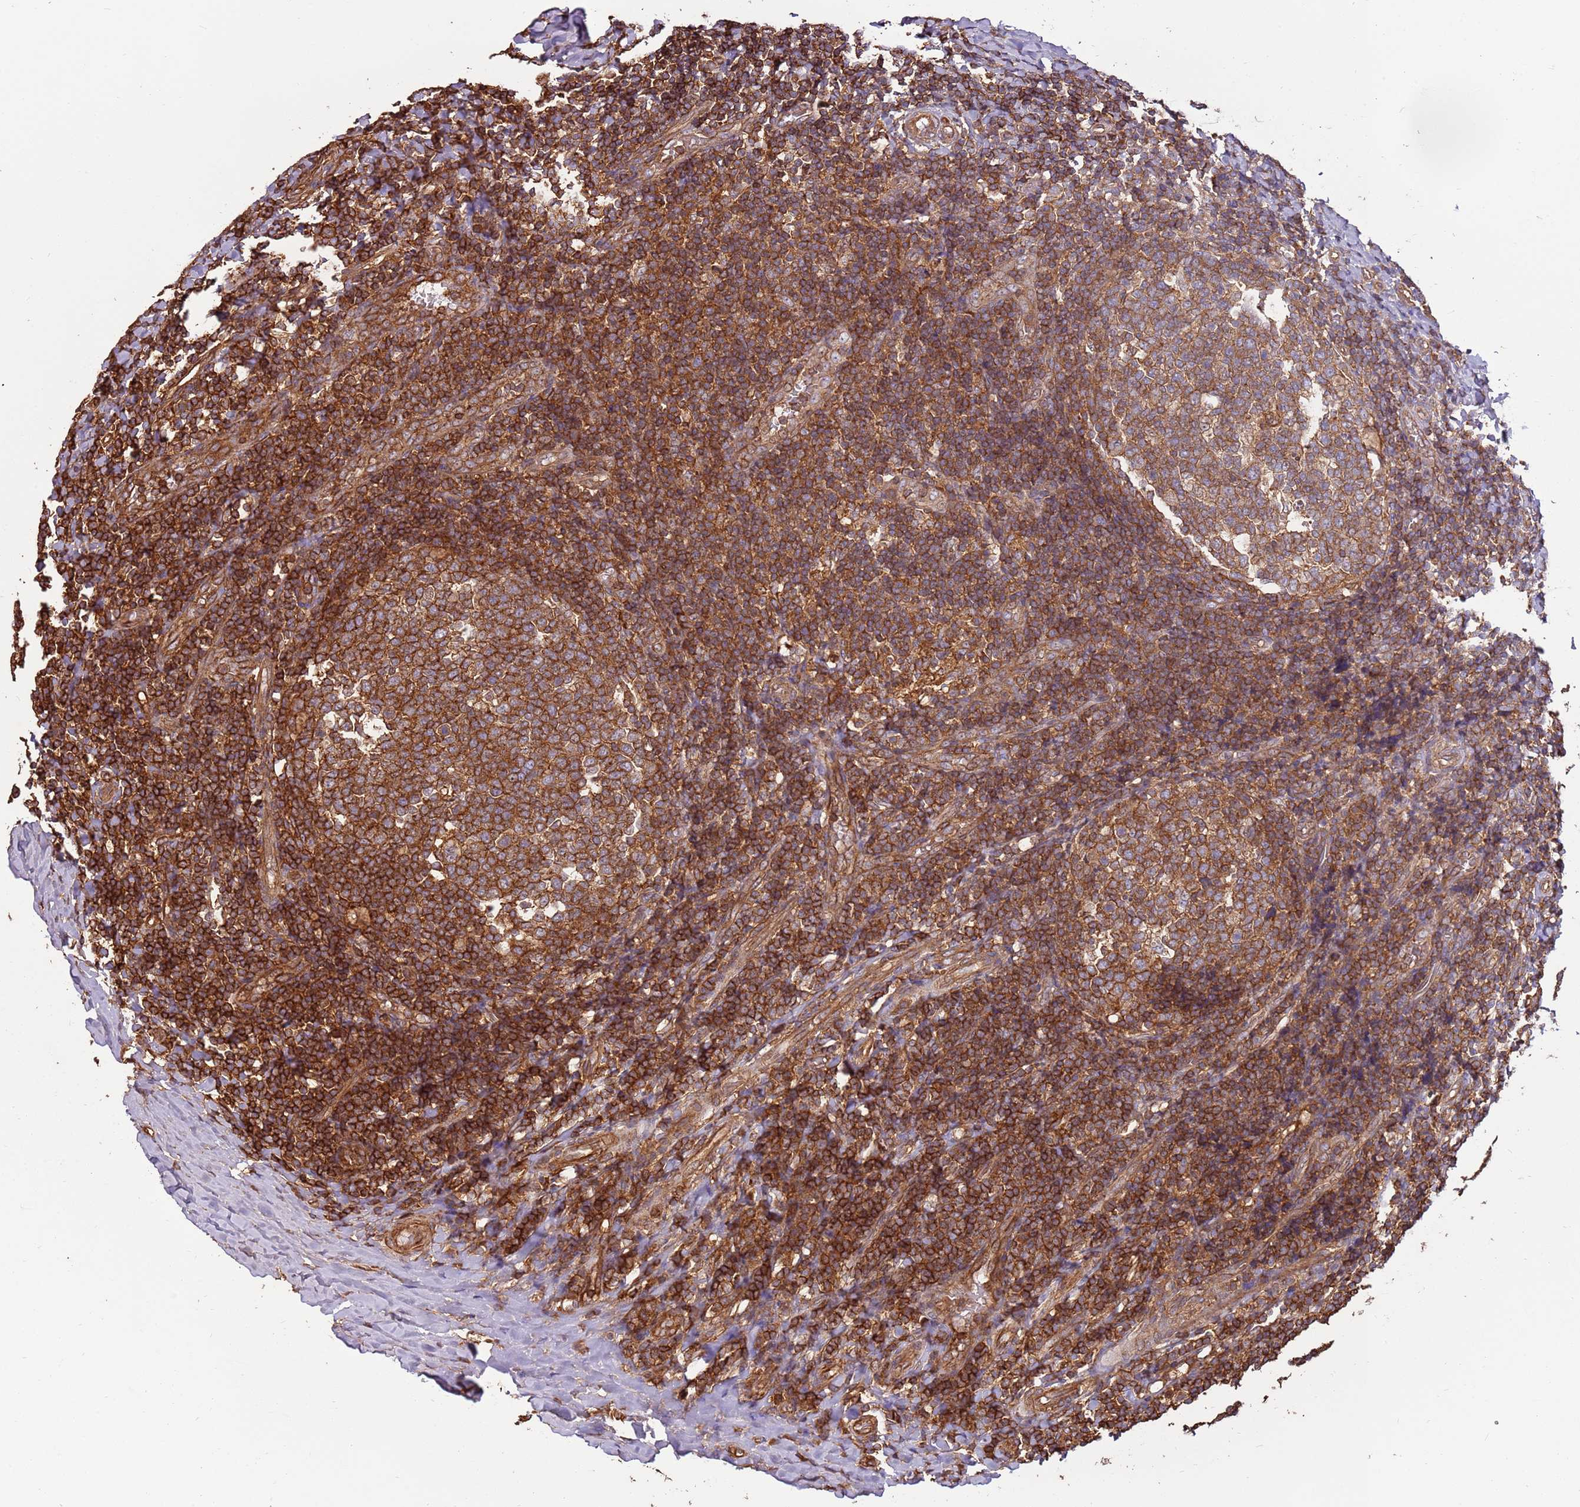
{"staining": {"intensity": "moderate", "quantity": ">75%", "location": "cytoplasmic/membranous"}, "tissue": "tonsil", "cell_type": "Germinal center cells", "image_type": "normal", "snomed": [{"axis": "morphology", "description": "Normal tissue, NOS"}, {"axis": "topography", "description": "Tonsil"}], "caption": "The photomicrograph demonstrates immunohistochemical staining of normal tonsil. There is moderate cytoplasmic/membranous positivity is seen in about >75% of germinal center cells. (Brightfield microscopy of DAB IHC at high magnification).", "gene": "ACVR2A", "patient": {"sex": "female", "age": 19}}